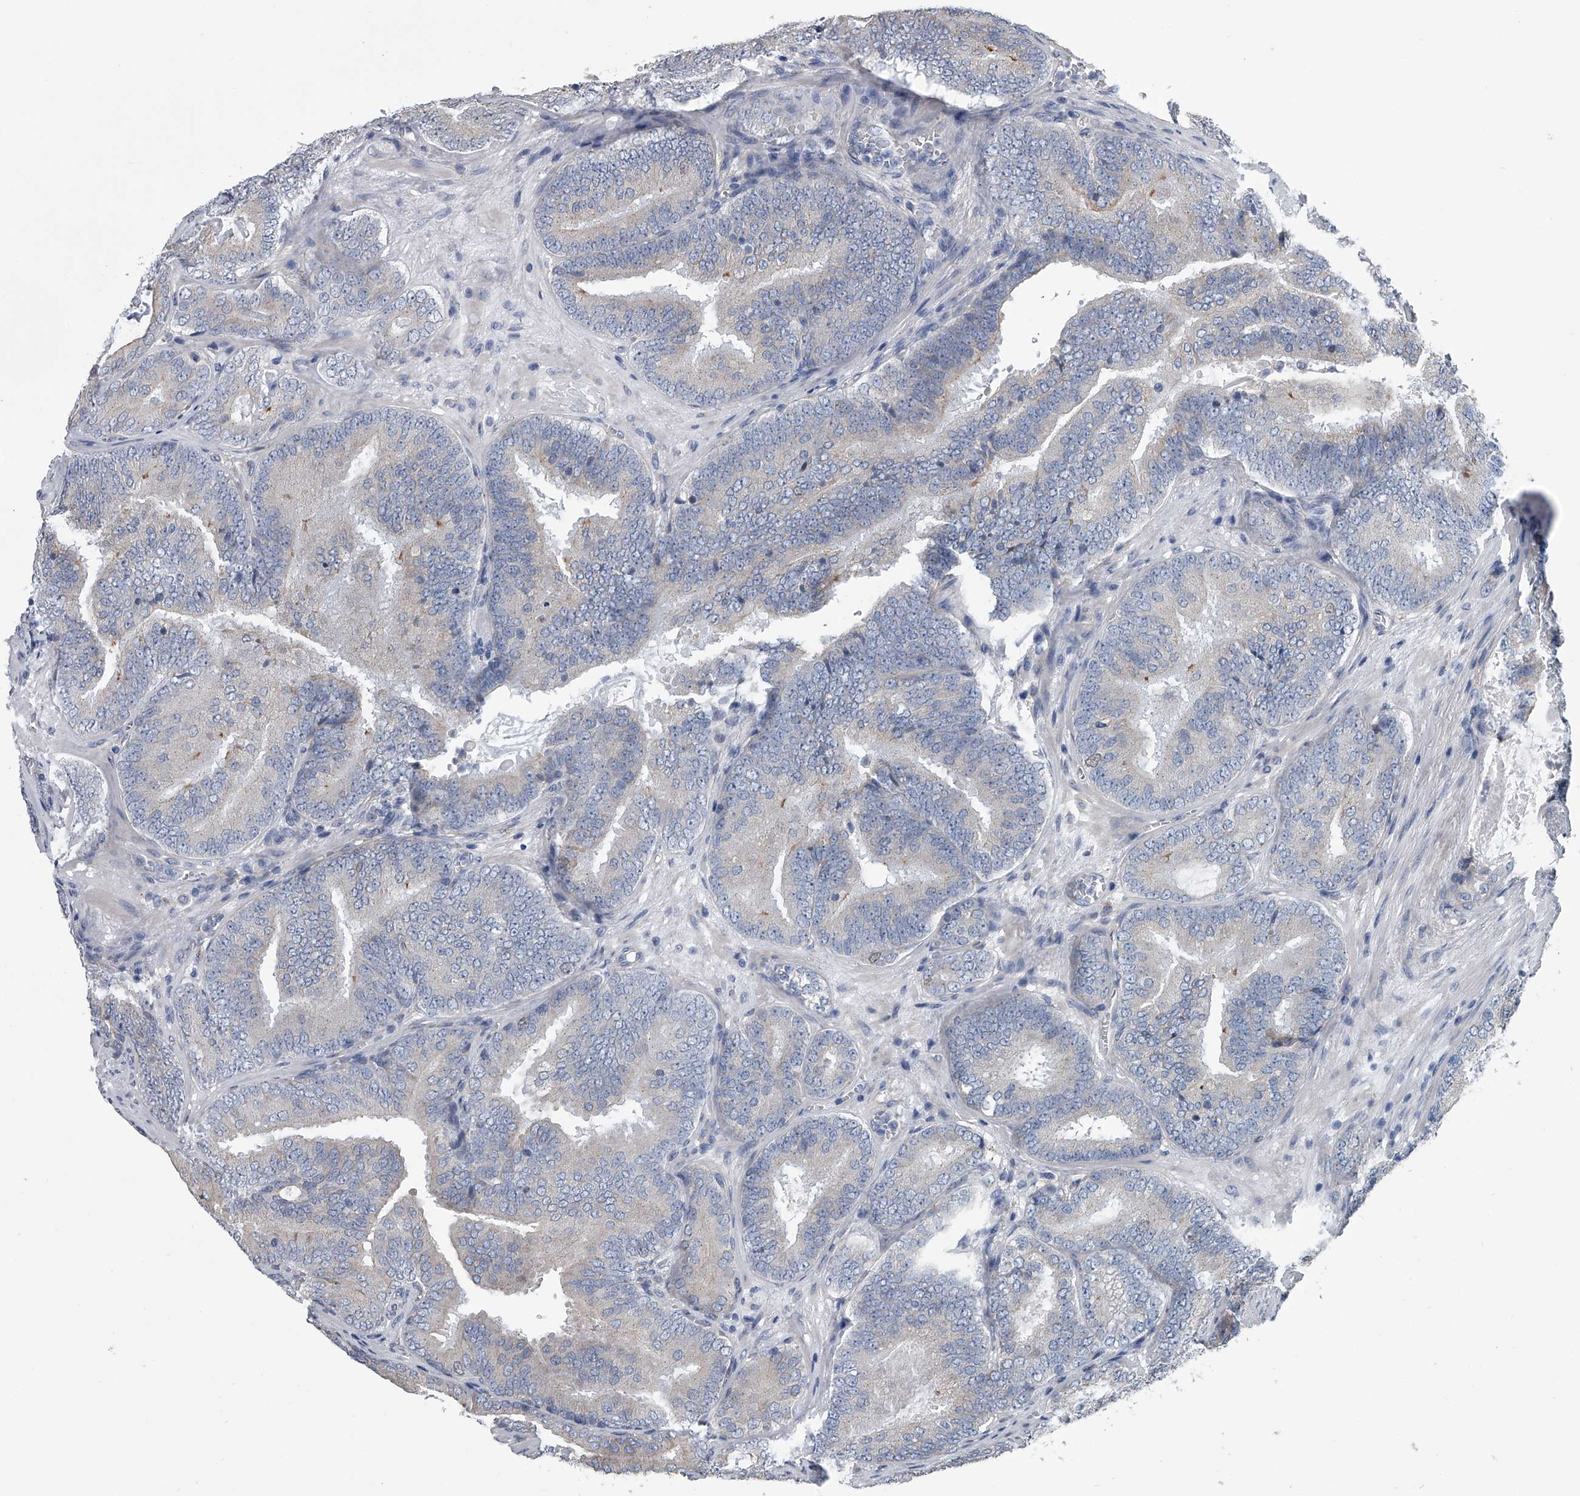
{"staining": {"intensity": "weak", "quantity": "<25%", "location": "cytoplasmic/membranous"}, "tissue": "prostate cancer", "cell_type": "Tumor cells", "image_type": "cancer", "snomed": [{"axis": "morphology", "description": "Adenocarcinoma, High grade"}, {"axis": "topography", "description": "Prostate"}], "caption": "Protein analysis of prostate adenocarcinoma (high-grade) demonstrates no significant positivity in tumor cells.", "gene": "ABCG1", "patient": {"sex": "male", "age": 66}}